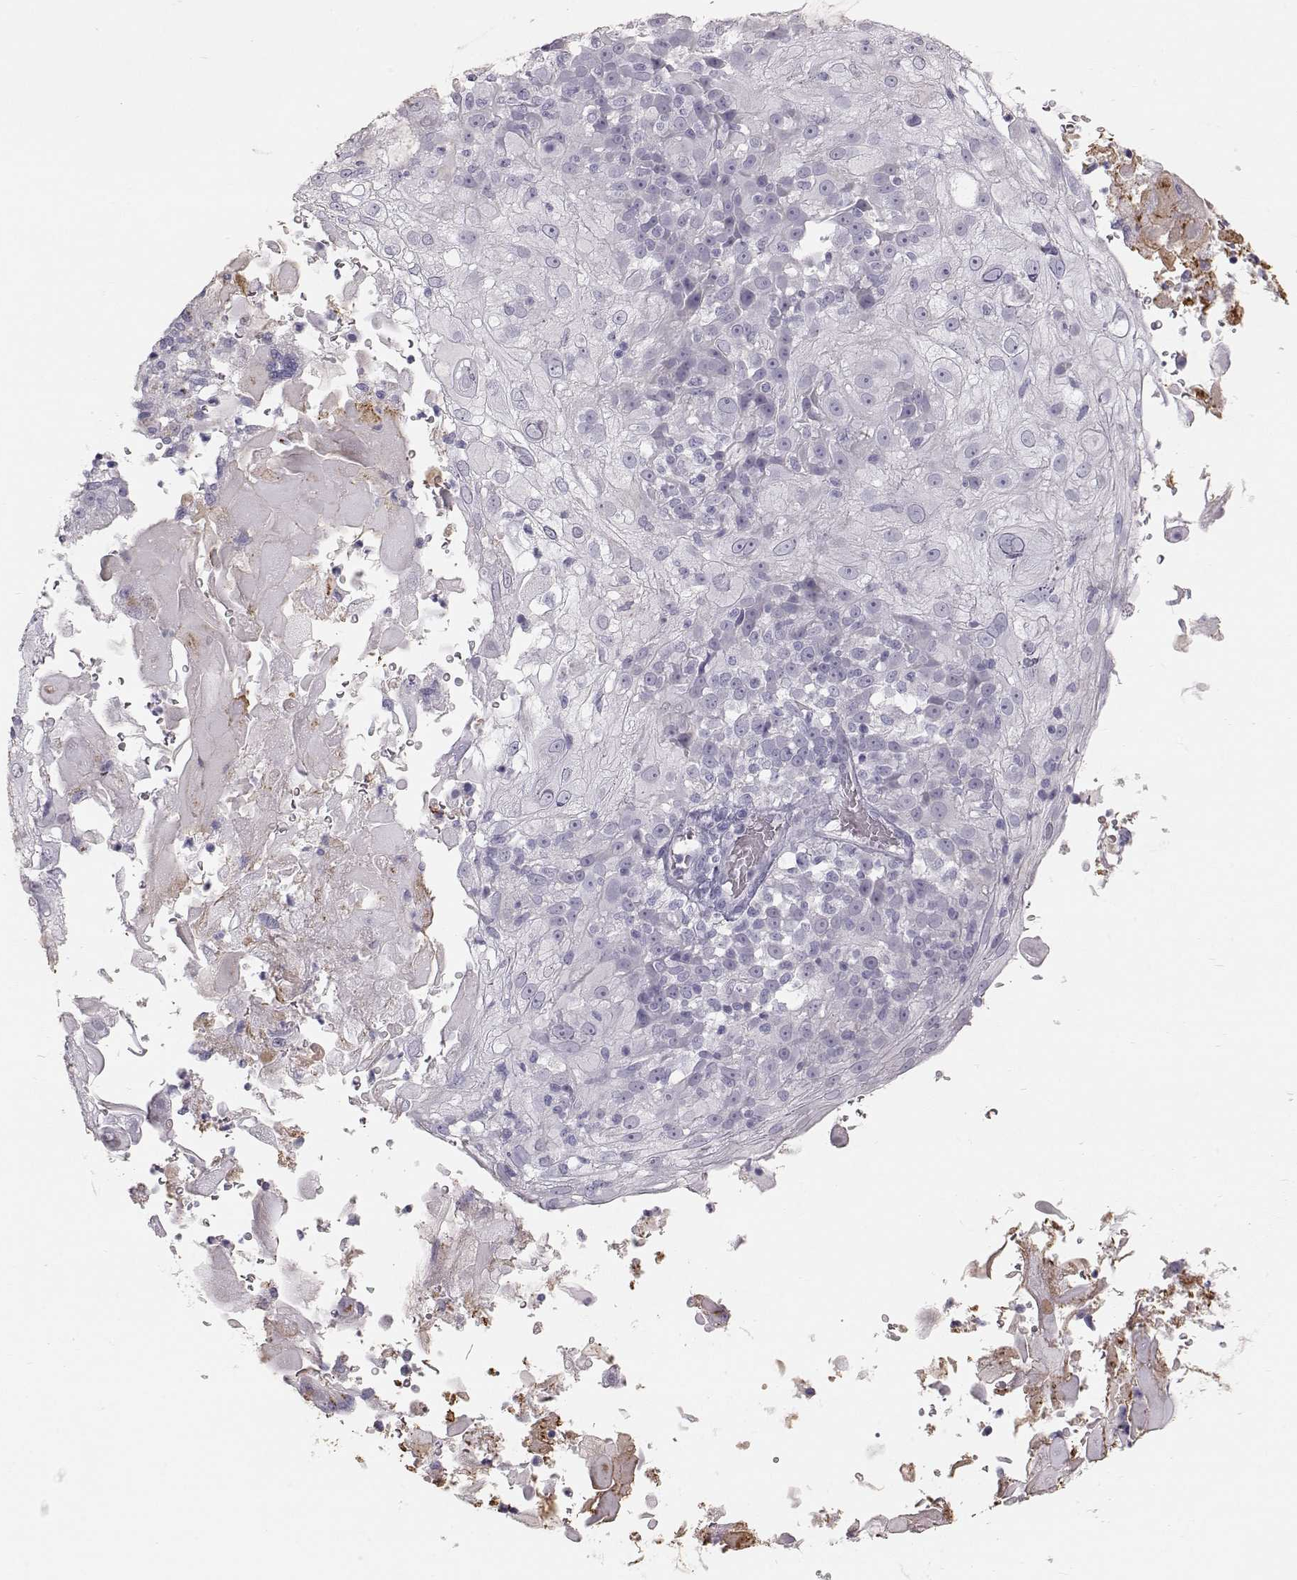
{"staining": {"intensity": "negative", "quantity": "none", "location": "none"}, "tissue": "skin cancer", "cell_type": "Tumor cells", "image_type": "cancer", "snomed": [{"axis": "morphology", "description": "Normal tissue, NOS"}, {"axis": "morphology", "description": "Squamous cell carcinoma, NOS"}, {"axis": "topography", "description": "Skin"}], "caption": "Squamous cell carcinoma (skin) stained for a protein using immunohistochemistry displays no expression tumor cells.", "gene": "KRTAP16-1", "patient": {"sex": "female", "age": 83}}